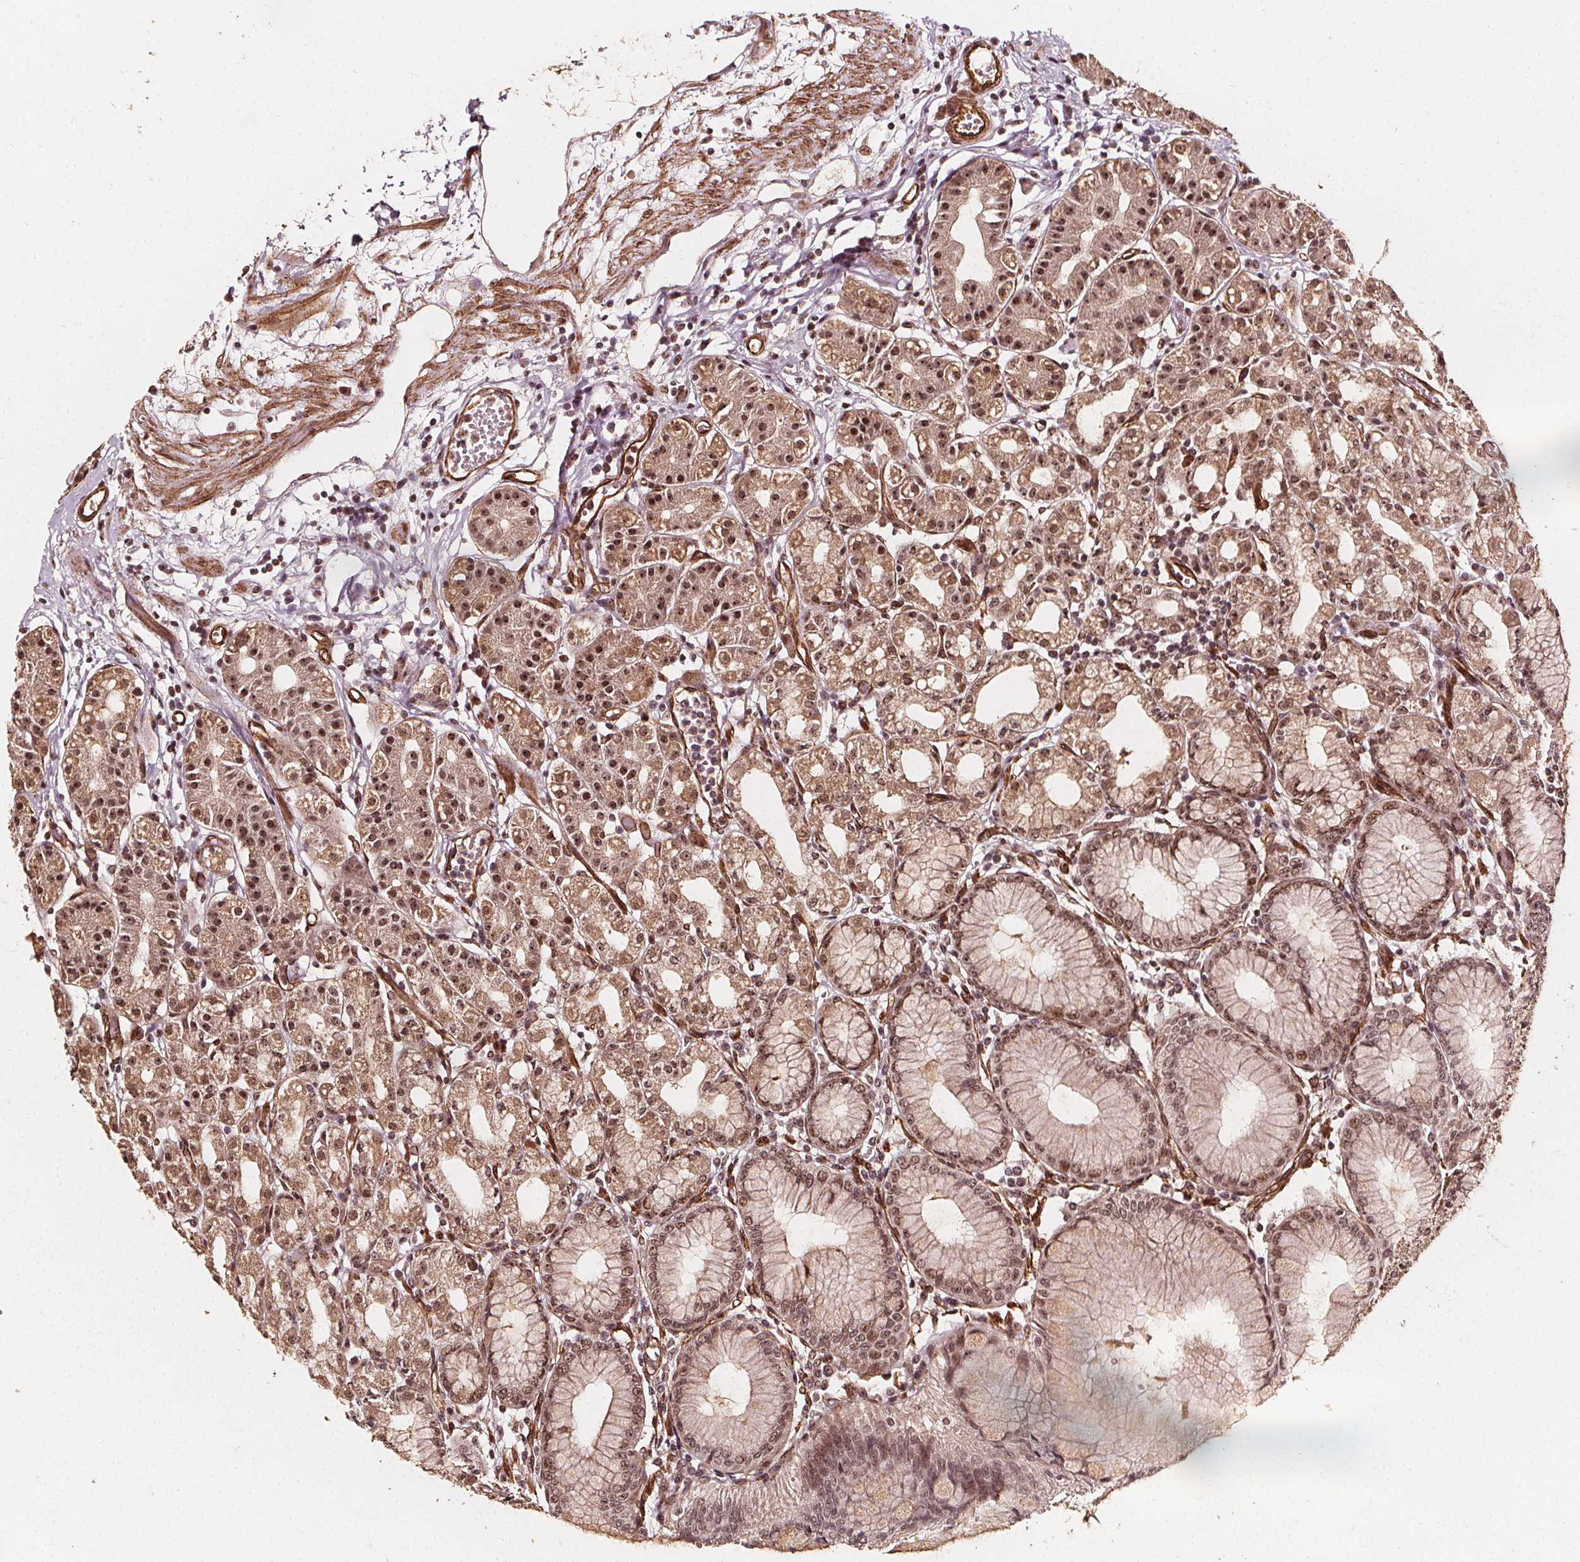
{"staining": {"intensity": "moderate", "quantity": ">75%", "location": "cytoplasmic/membranous,nuclear"}, "tissue": "stomach", "cell_type": "Glandular cells", "image_type": "normal", "snomed": [{"axis": "morphology", "description": "Normal tissue, NOS"}, {"axis": "topography", "description": "Skeletal muscle"}, {"axis": "topography", "description": "Stomach"}], "caption": "The histopathology image shows immunohistochemical staining of benign stomach. There is moderate cytoplasmic/membranous,nuclear staining is present in approximately >75% of glandular cells. (DAB (3,3'-diaminobenzidine) = brown stain, brightfield microscopy at high magnification).", "gene": "EXOSC9", "patient": {"sex": "female", "age": 57}}